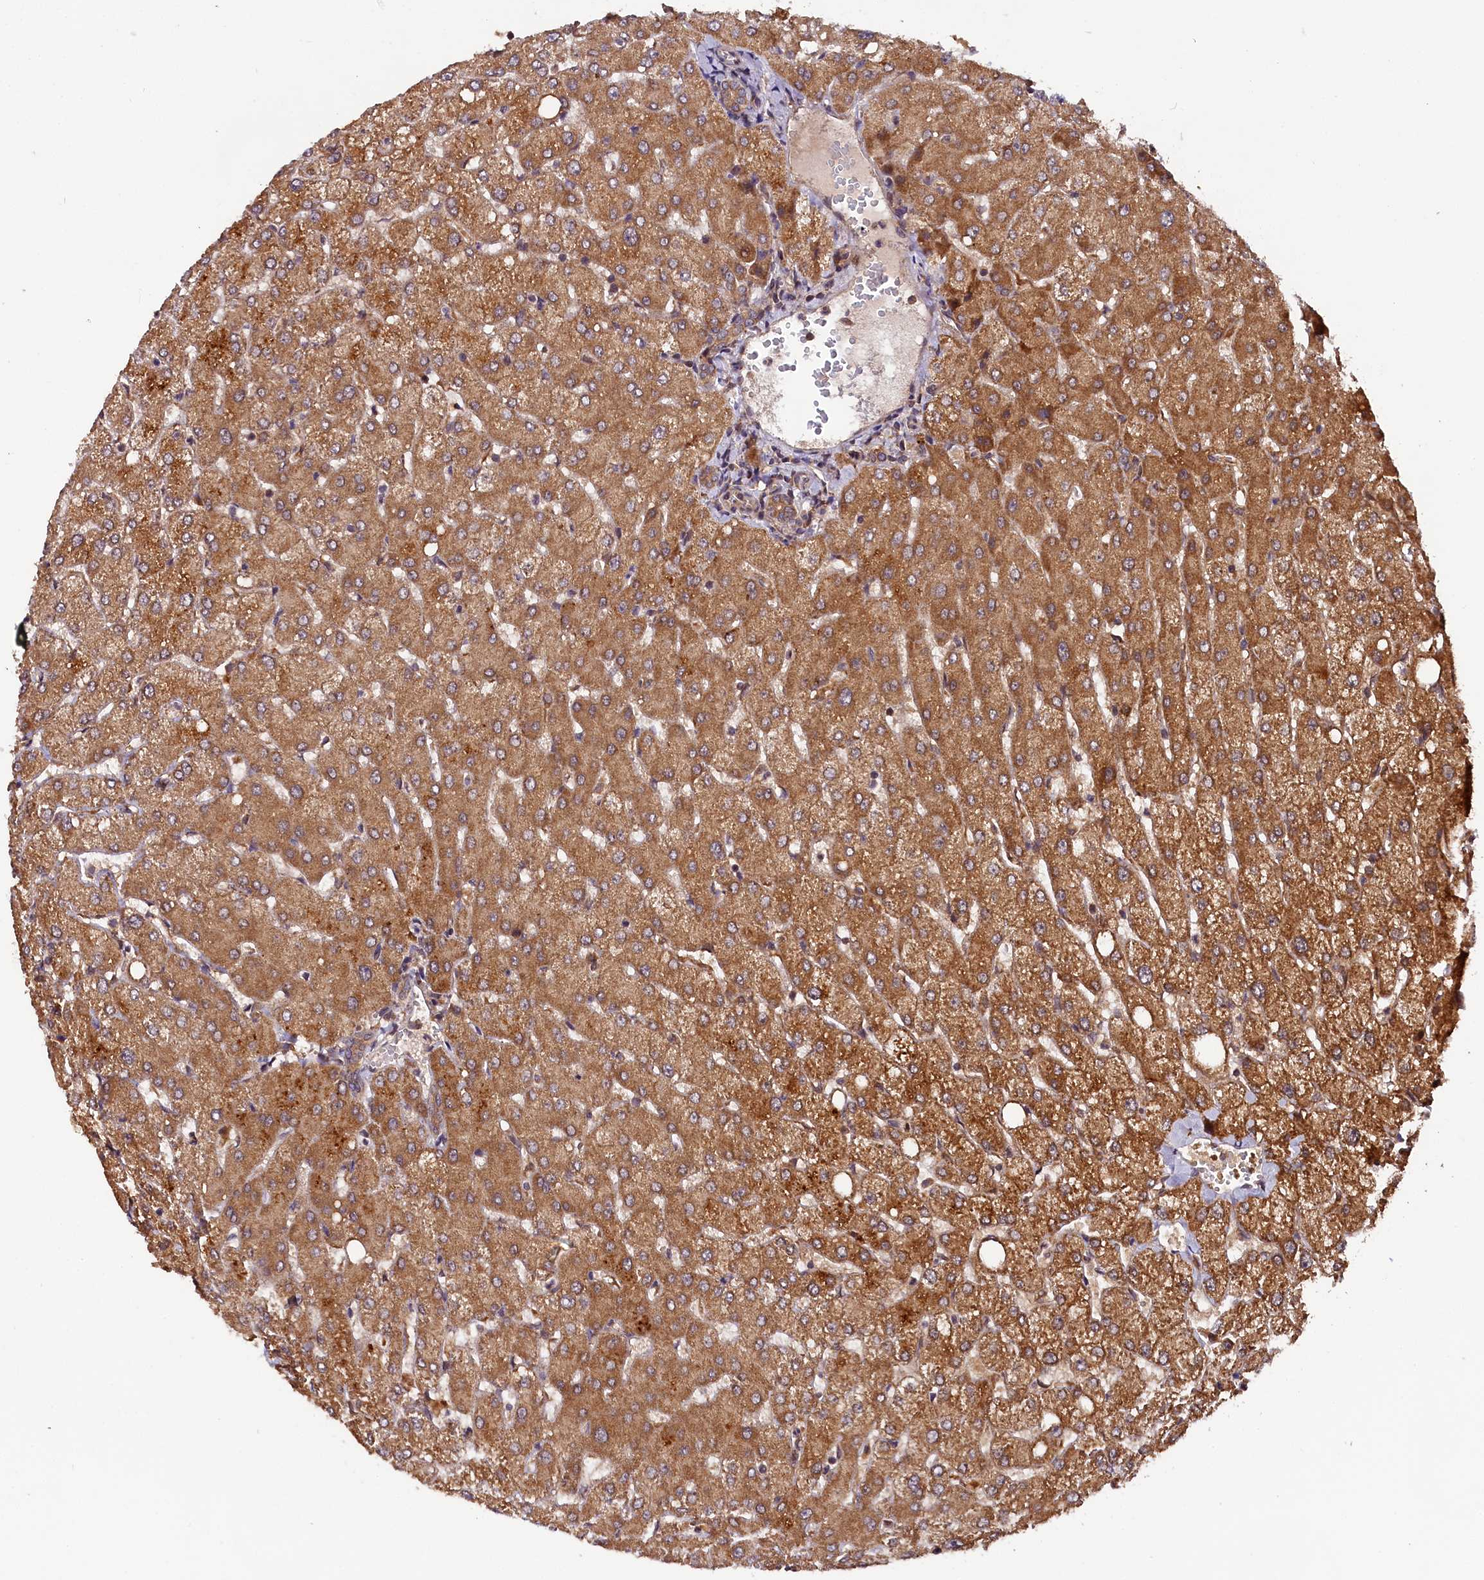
{"staining": {"intensity": "moderate", "quantity": "25%-75%", "location": "cytoplasmic/membranous"}, "tissue": "liver", "cell_type": "Cholangiocytes", "image_type": "normal", "snomed": [{"axis": "morphology", "description": "Normal tissue, NOS"}, {"axis": "topography", "description": "Liver"}], "caption": "Human liver stained for a protein (brown) exhibits moderate cytoplasmic/membranous positive staining in about 25%-75% of cholangiocytes.", "gene": "DOHH", "patient": {"sex": "female", "age": 54}}